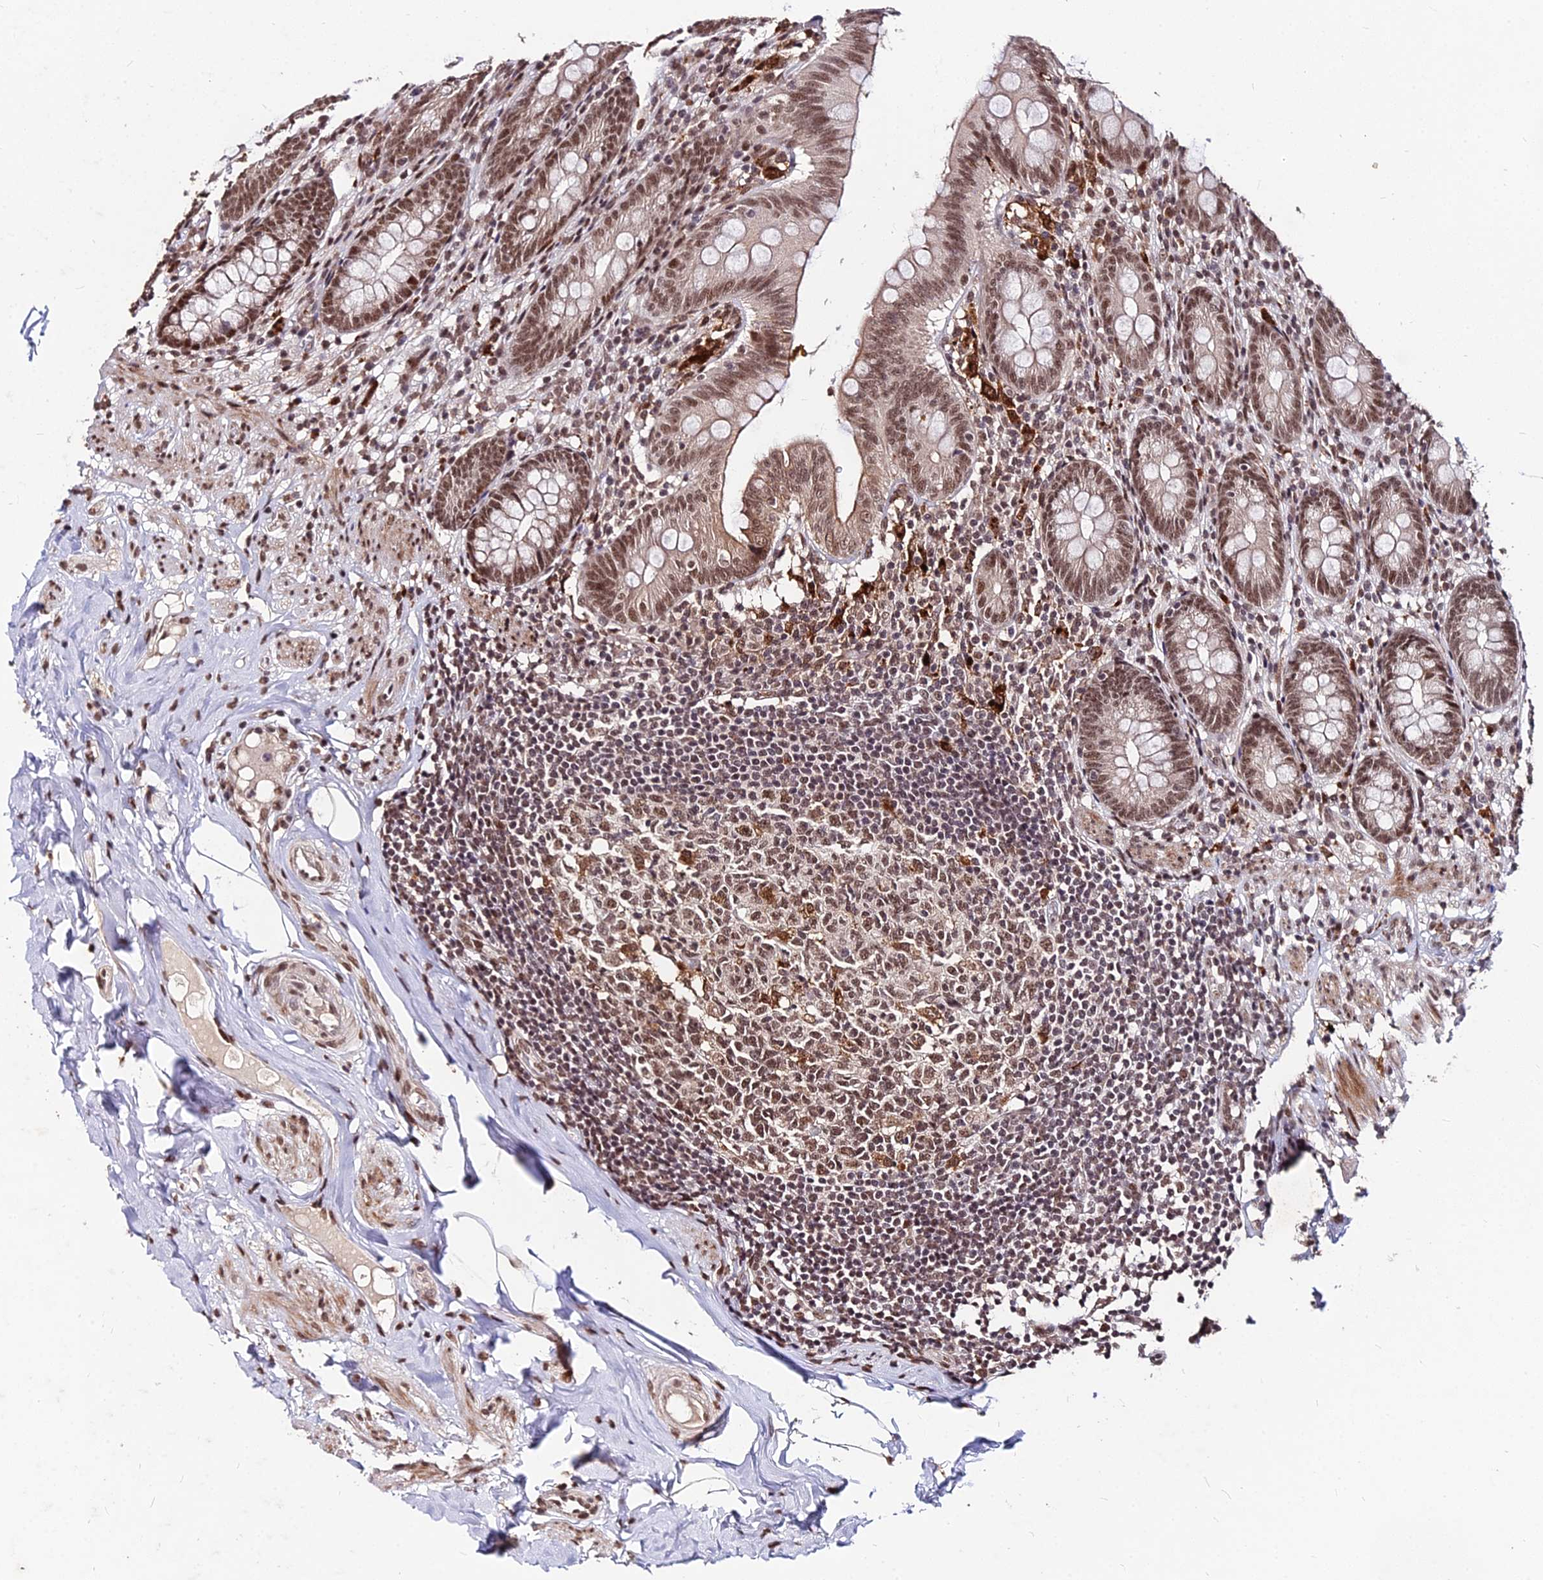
{"staining": {"intensity": "moderate", "quantity": ">75%", "location": "nuclear"}, "tissue": "appendix", "cell_type": "Glandular cells", "image_type": "normal", "snomed": [{"axis": "morphology", "description": "Normal tissue, NOS"}, {"axis": "topography", "description": "Appendix"}], "caption": "IHC (DAB) staining of normal human appendix shows moderate nuclear protein staining in about >75% of glandular cells. Using DAB (3,3'-diaminobenzidine) (brown) and hematoxylin (blue) stains, captured at high magnification using brightfield microscopy.", "gene": "ZBED4", "patient": {"sex": "male", "age": 55}}